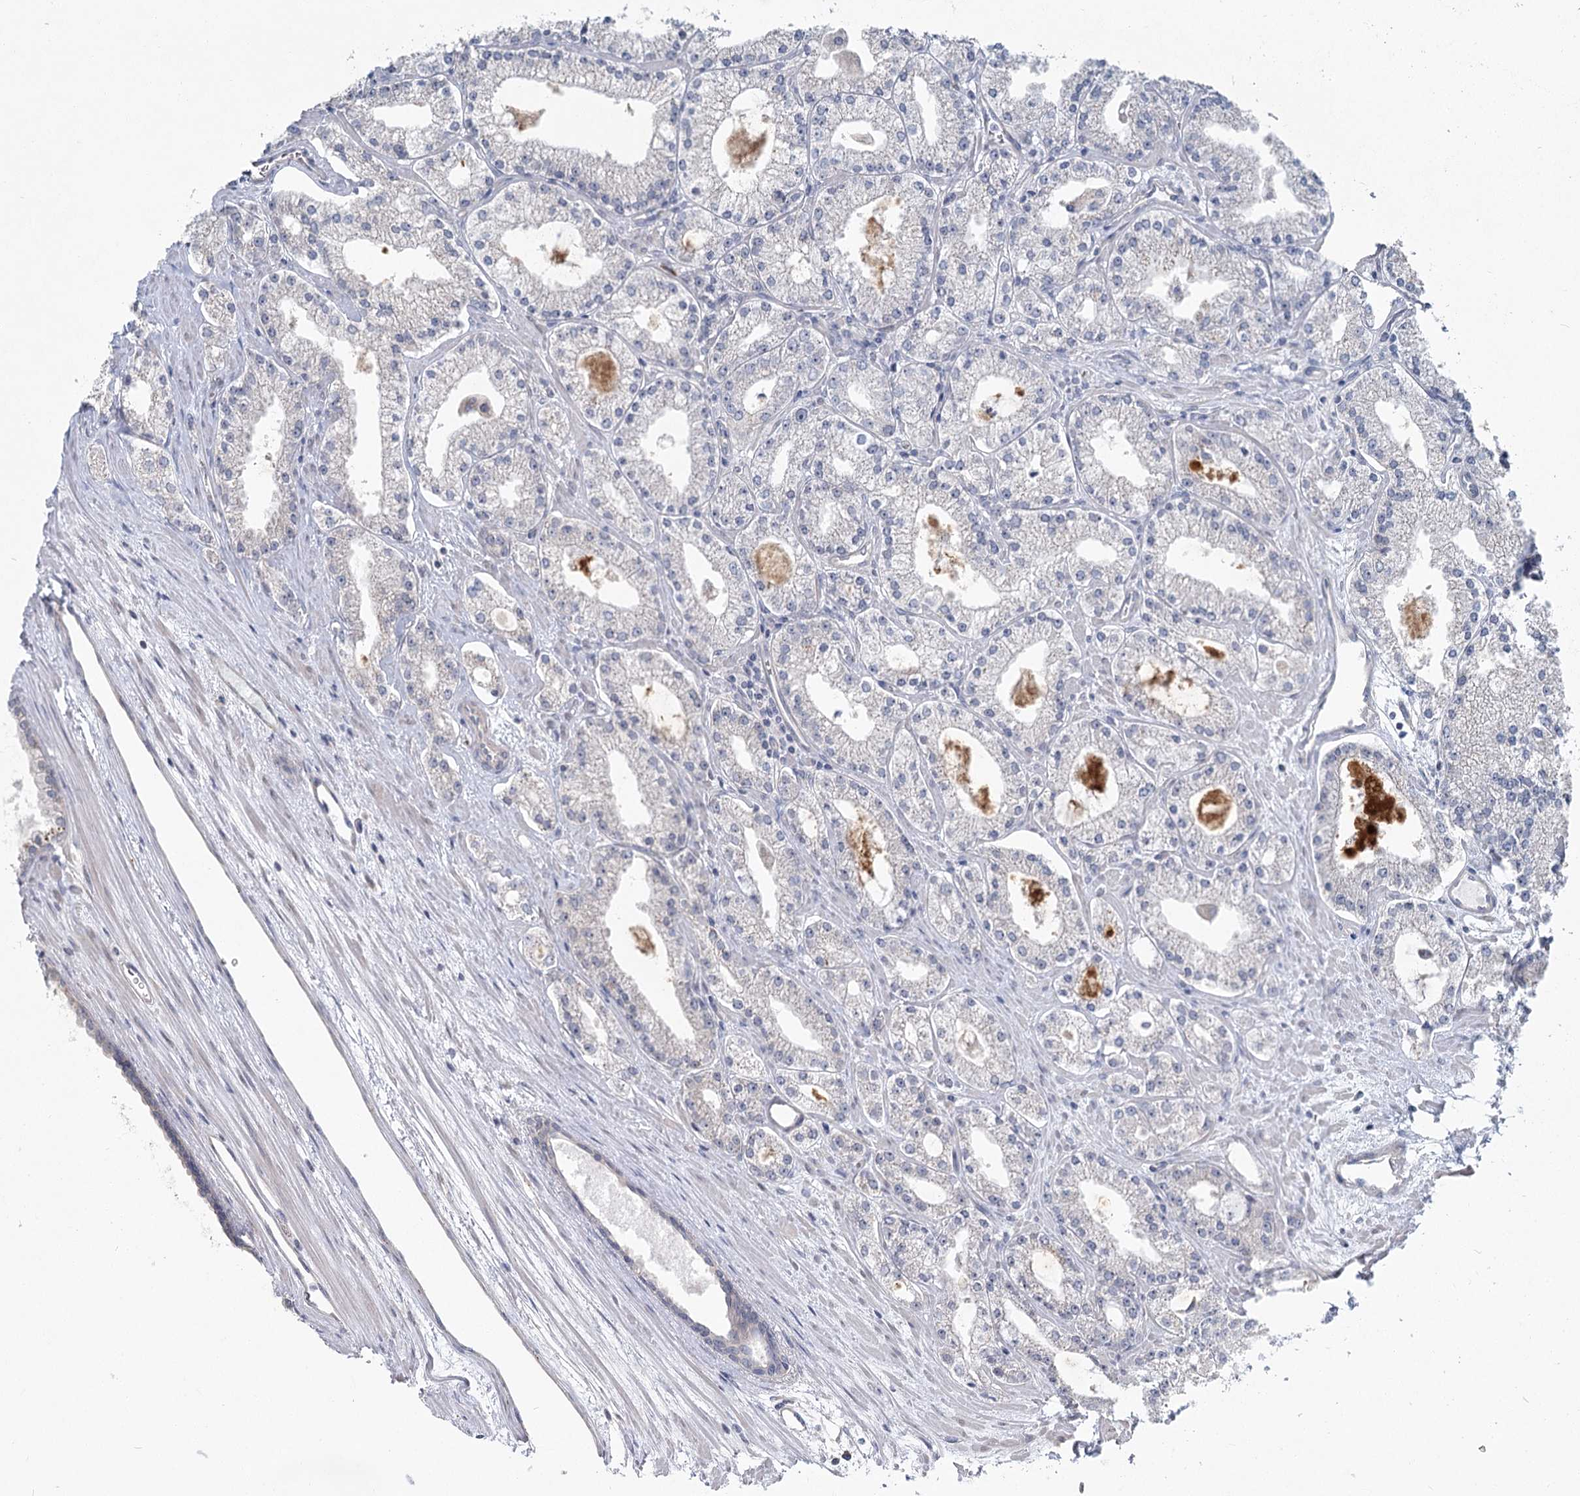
{"staining": {"intensity": "negative", "quantity": "none", "location": "none"}, "tissue": "prostate cancer", "cell_type": "Tumor cells", "image_type": "cancer", "snomed": [{"axis": "morphology", "description": "Adenocarcinoma, Low grade"}, {"axis": "topography", "description": "Prostate"}], "caption": "Immunohistochemical staining of prostate adenocarcinoma (low-grade) shows no significant positivity in tumor cells.", "gene": "SPINK13", "patient": {"sex": "male", "age": 69}}